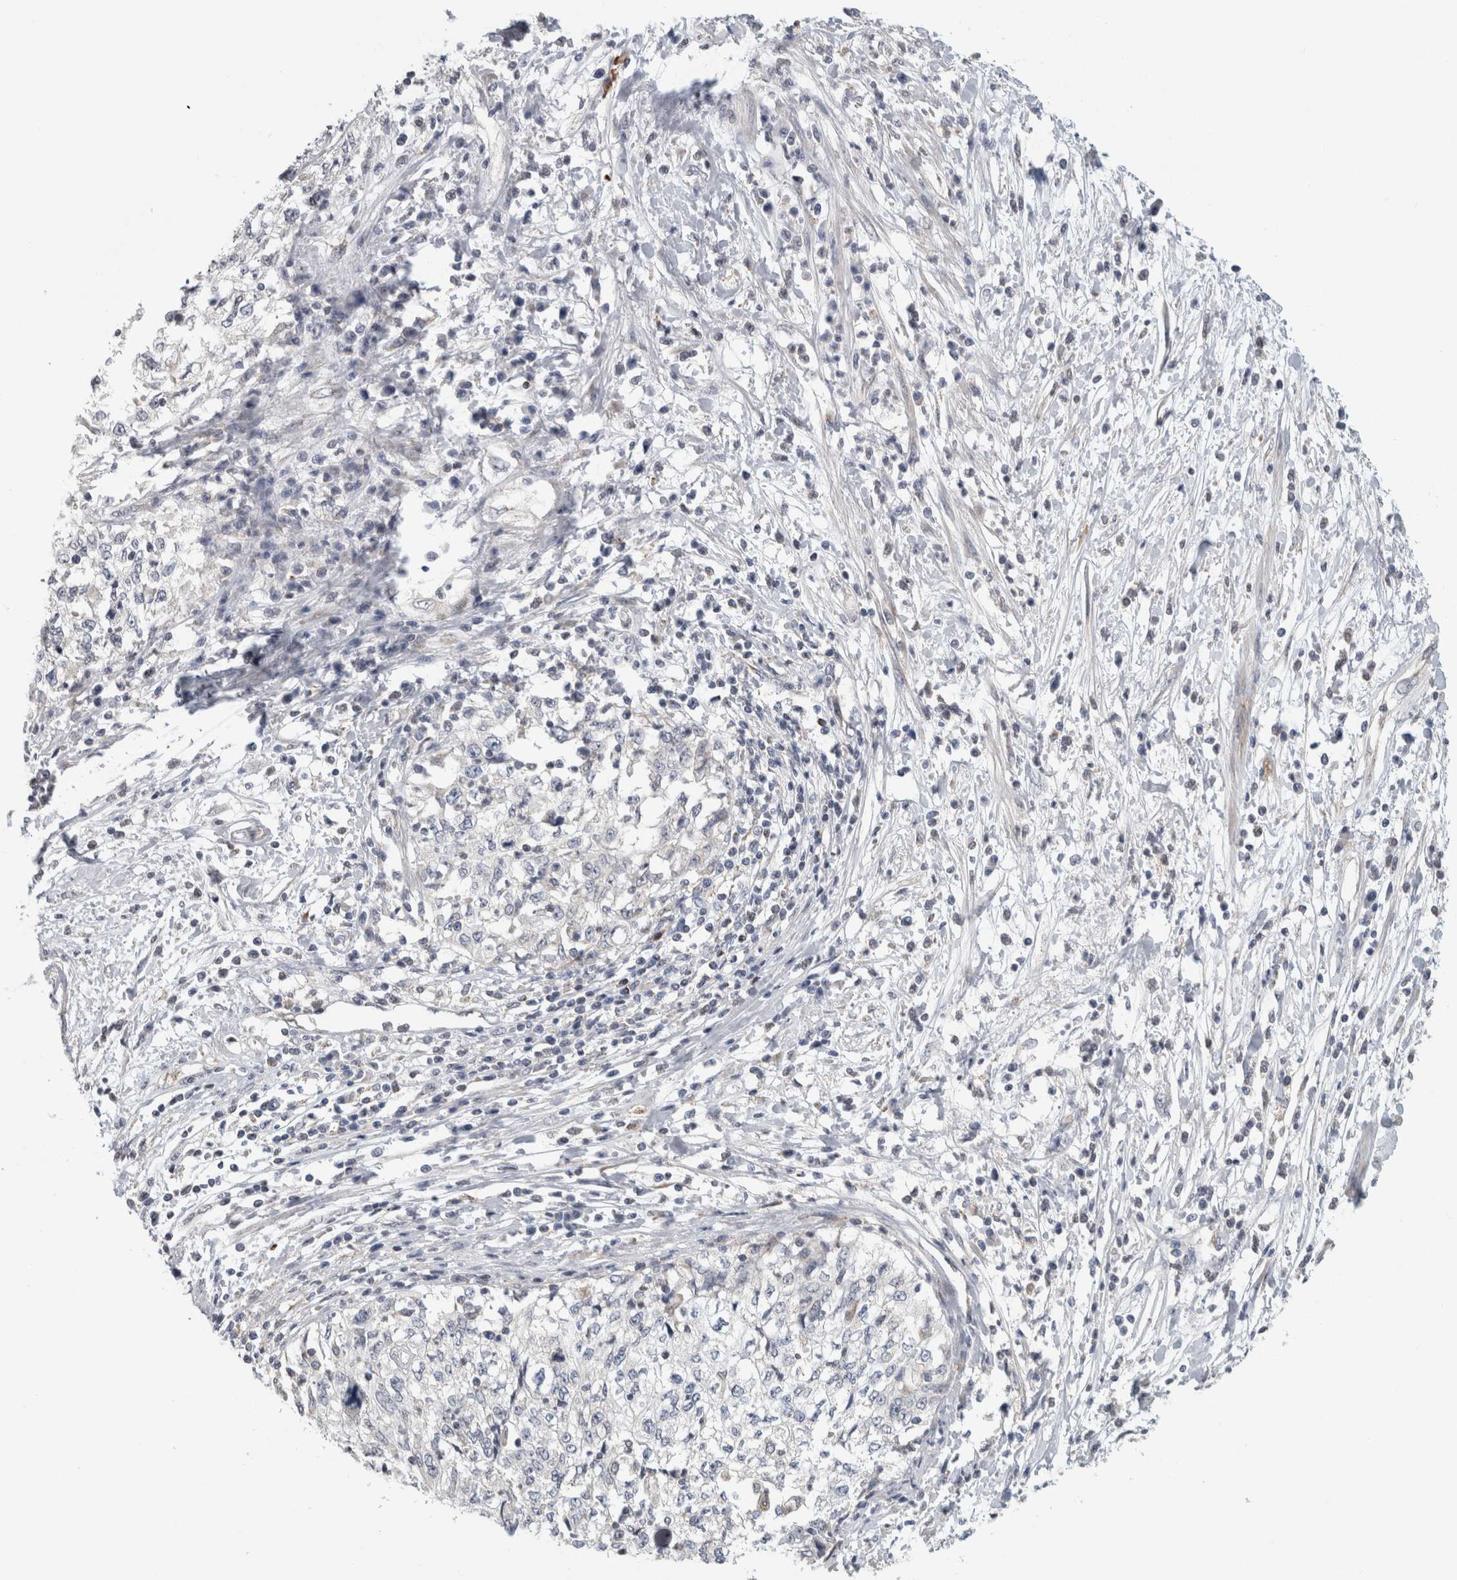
{"staining": {"intensity": "negative", "quantity": "none", "location": "none"}, "tissue": "cervical cancer", "cell_type": "Tumor cells", "image_type": "cancer", "snomed": [{"axis": "morphology", "description": "Squamous cell carcinoma, NOS"}, {"axis": "topography", "description": "Cervix"}], "caption": "Immunohistochemistry image of cervical cancer (squamous cell carcinoma) stained for a protein (brown), which reveals no positivity in tumor cells.", "gene": "RAB18", "patient": {"sex": "female", "age": 57}}